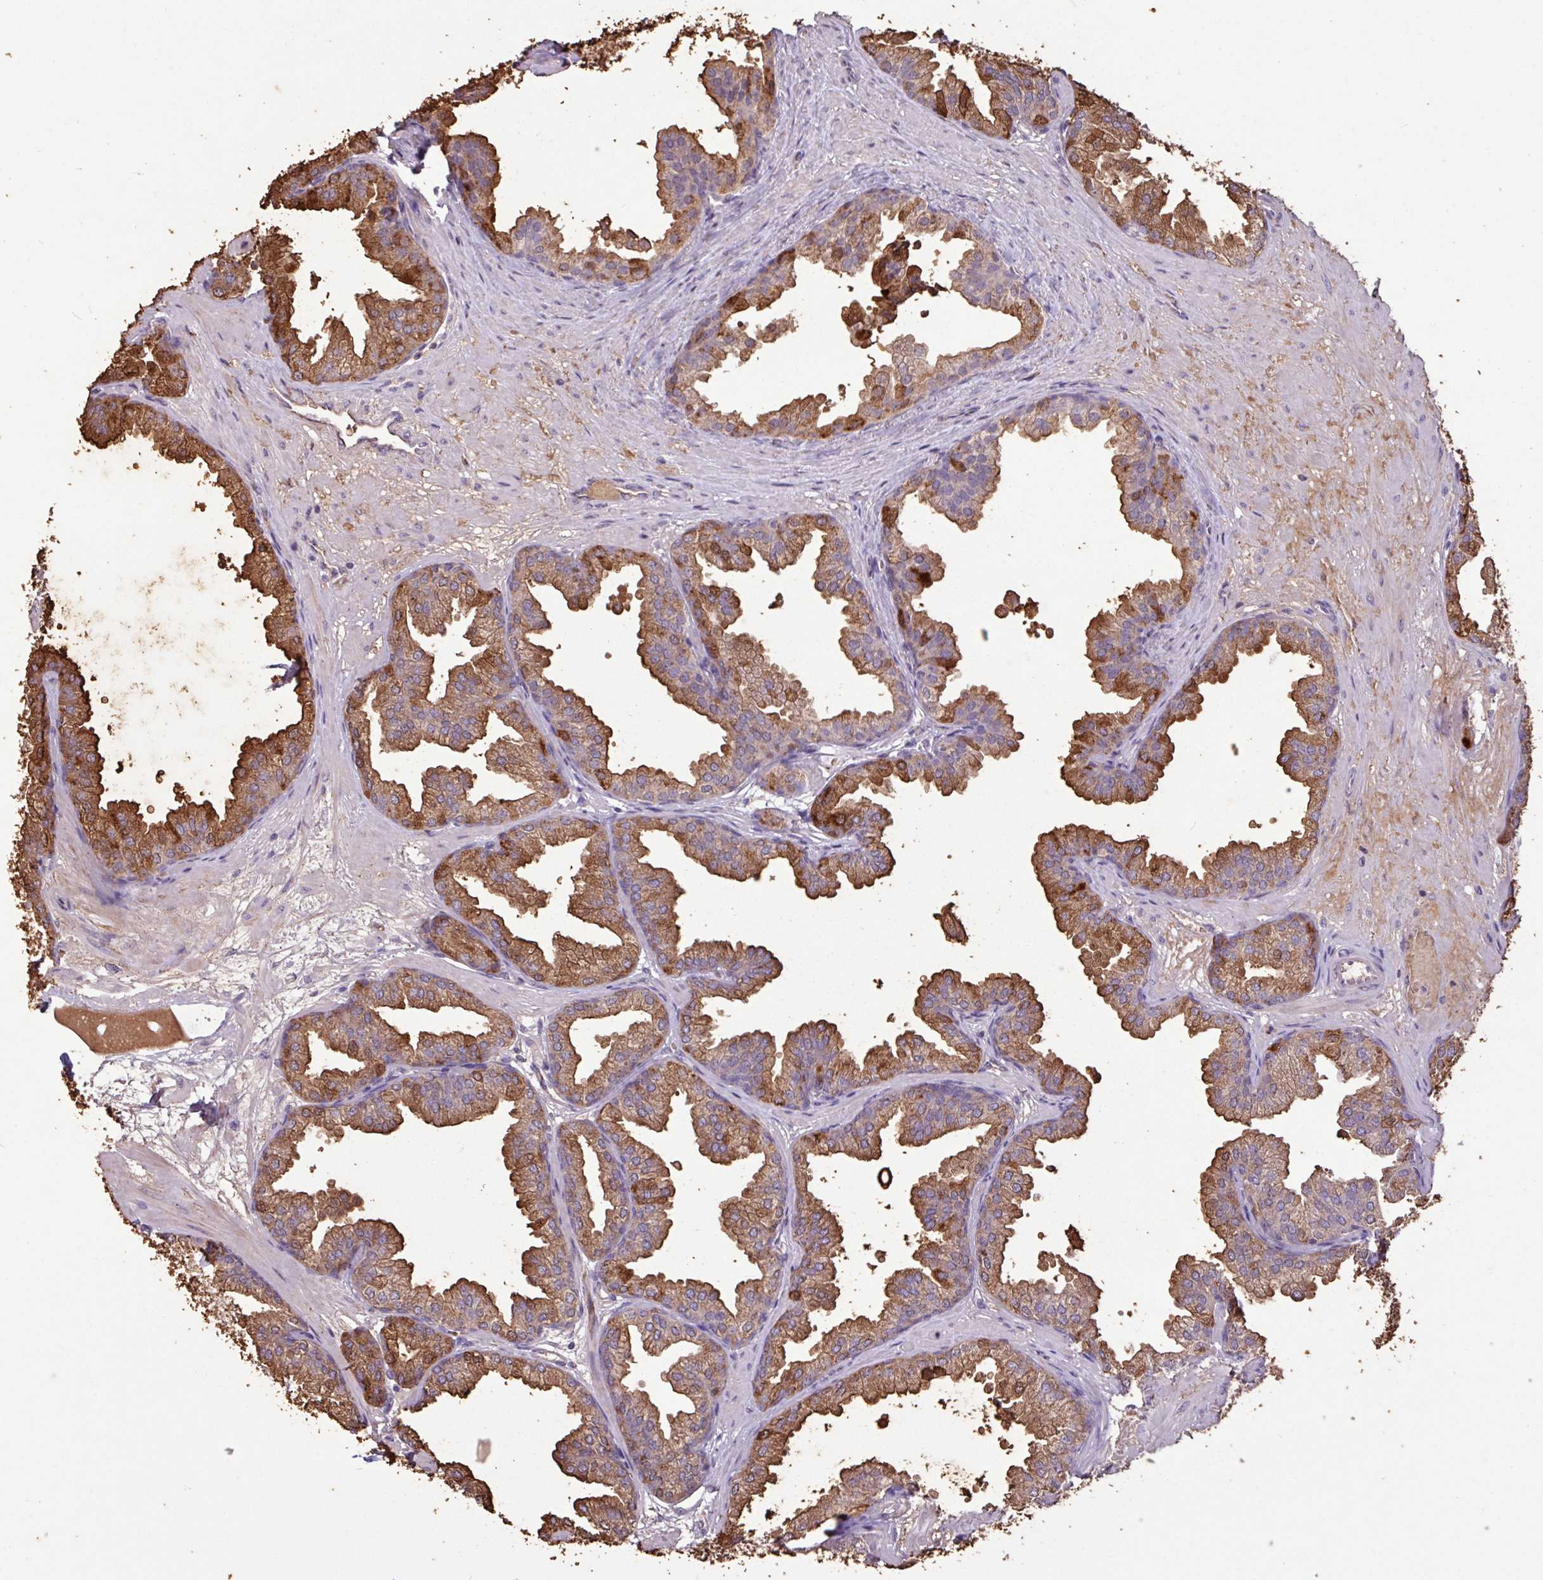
{"staining": {"intensity": "strong", "quantity": "25%-75%", "location": "cytoplasmic/membranous"}, "tissue": "prostate", "cell_type": "Glandular cells", "image_type": "normal", "snomed": [{"axis": "morphology", "description": "Normal tissue, NOS"}, {"axis": "topography", "description": "Prostate"}], "caption": "Immunohistochemistry staining of normal prostate, which reveals high levels of strong cytoplasmic/membranous positivity in about 25%-75% of glandular cells indicating strong cytoplasmic/membranous protein positivity. The staining was performed using DAB (3,3'-diaminobenzidine) (brown) for protein detection and nuclei were counterstained in hematoxylin (blue).", "gene": "L3MBTL3", "patient": {"sex": "male", "age": 37}}